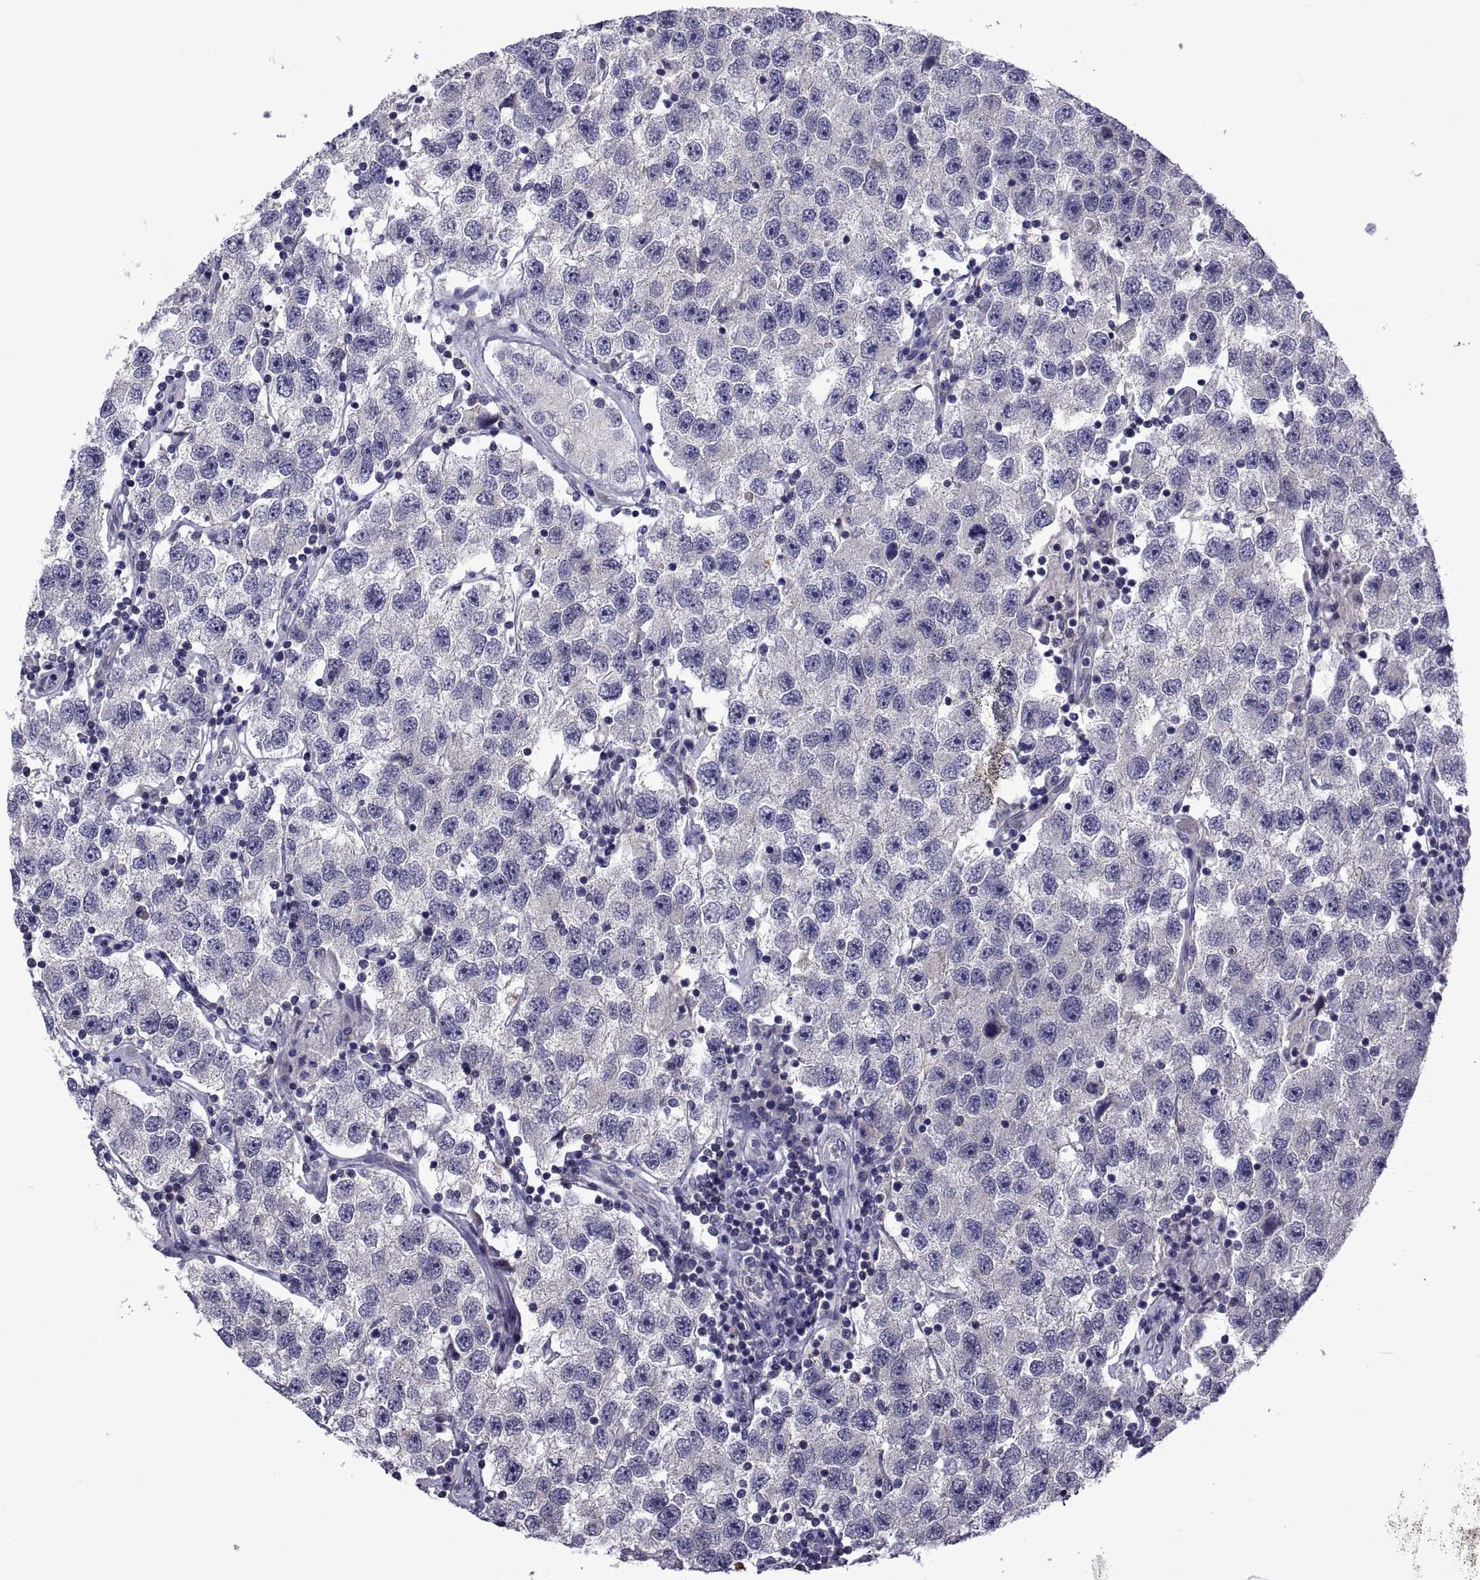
{"staining": {"intensity": "negative", "quantity": "none", "location": "none"}, "tissue": "testis cancer", "cell_type": "Tumor cells", "image_type": "cancer", "snomed": [{"axis": "morphology", "description": "Seminoma, NOS"}, {"axis": "topography", "description": "Testis"}], "caption": "High magnification brightfield microscopy of seminoma (testis) stained with DAB (3,3'-diaminobenzidine) (brown) and counterstained with hematoxylin (blue): tumor cells show no significant positivity.", "gene": "LCN9", "patient": {"sex": "male", "age": 26}}